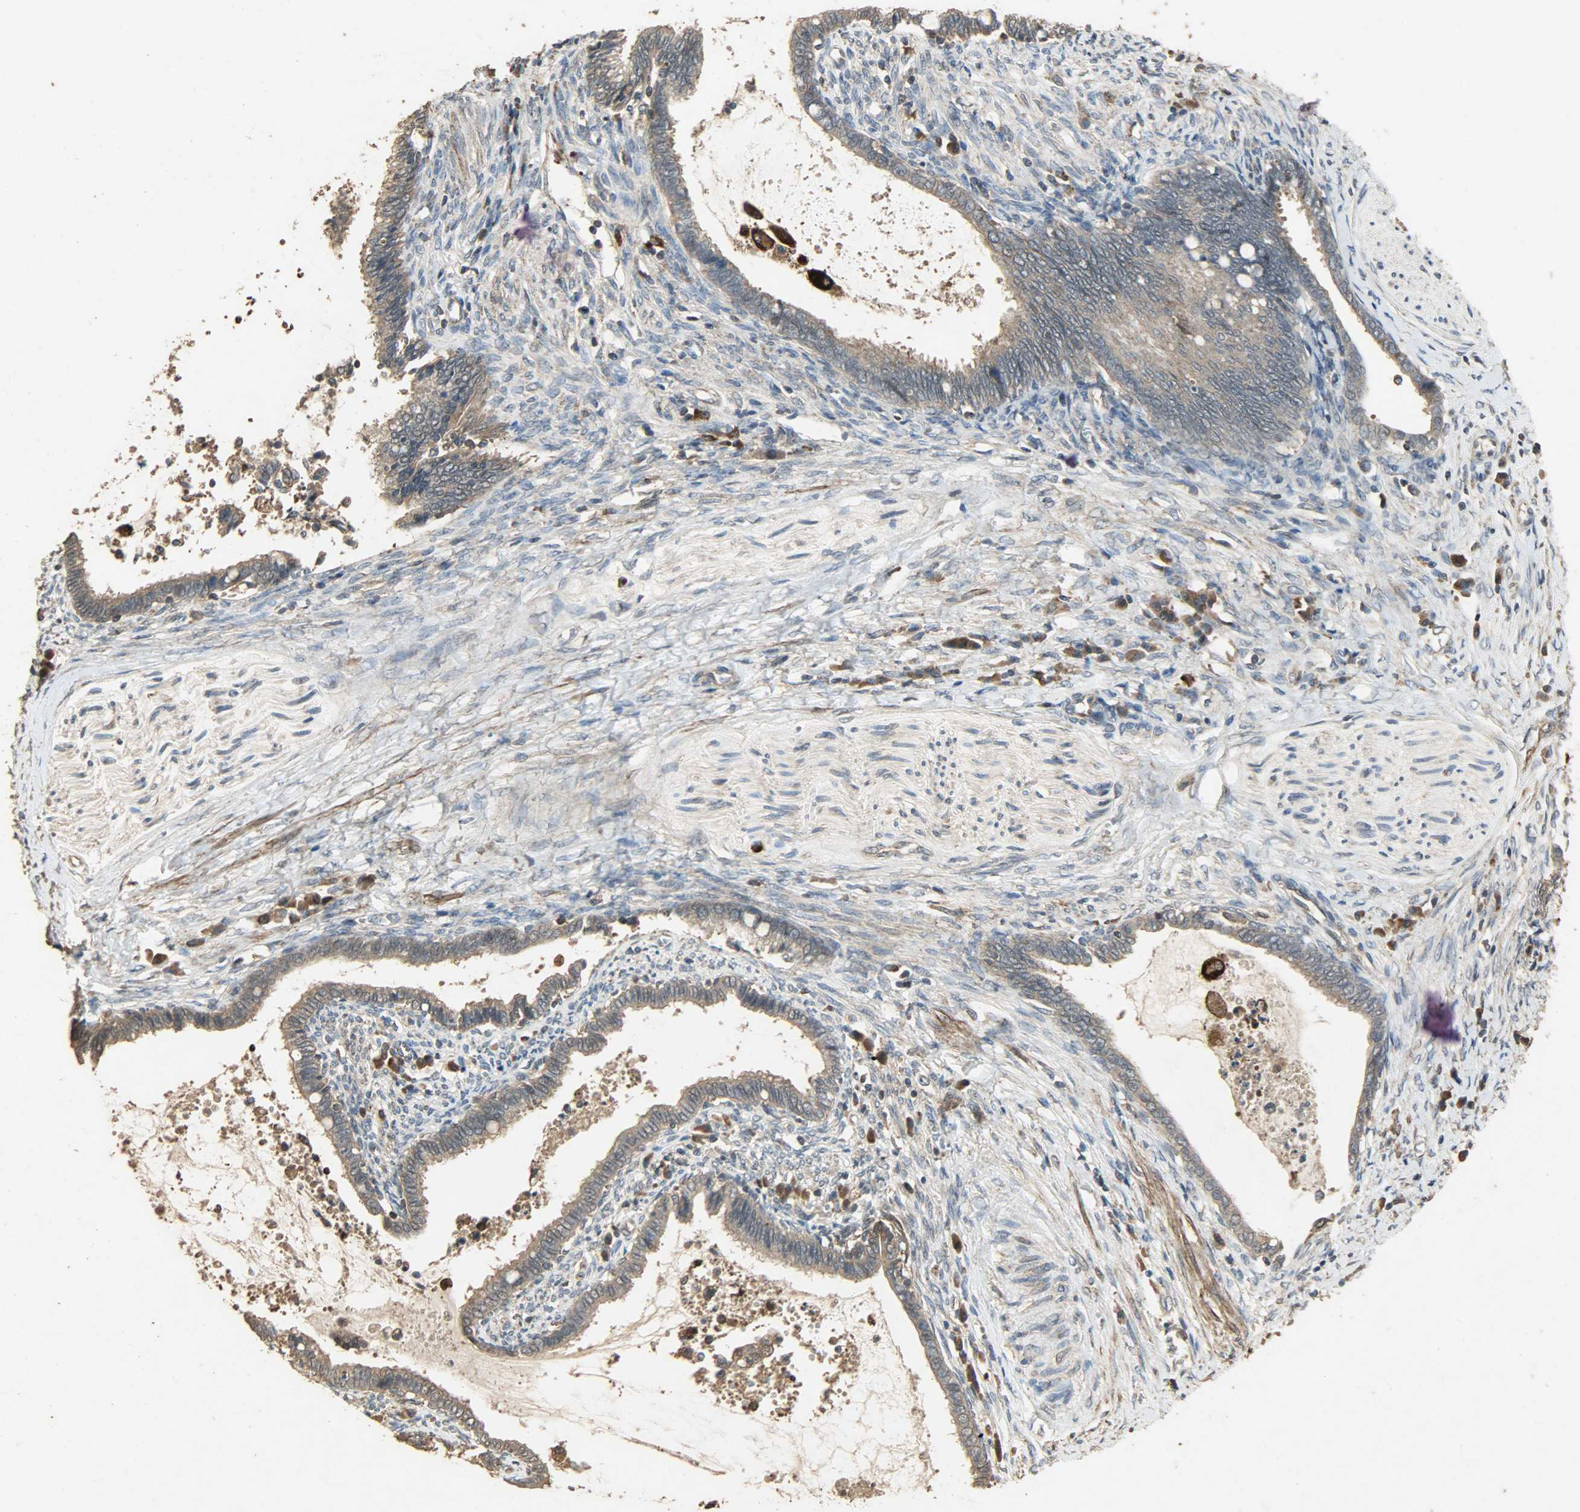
{"staining": {"intensity": "moderate", "quantity": ">75%", "location": "cytoplasmic/membranous"}, "tissue": "cervical cancer", "cell_type": "Tumor cells", "image_type": "cancer", "snomed": [{"axis": "morphology", "description": "Adenocarcinoma, NOS"}, {"axis": "topography", "description": "Cervix"}], "caption": "Tumor cells demonstrate moderate cytoplasmic/membranous expression in about >75% of cells in adenocarcinoma (cervical). Using DAB (3,3'-diaminobenzidine) (brown) and hematoxylin (blue) stains, captured at high magnification using brightfield microscopy.", "gene": "CDKN2C", "patient": {"sex": "female", "age": 44}}